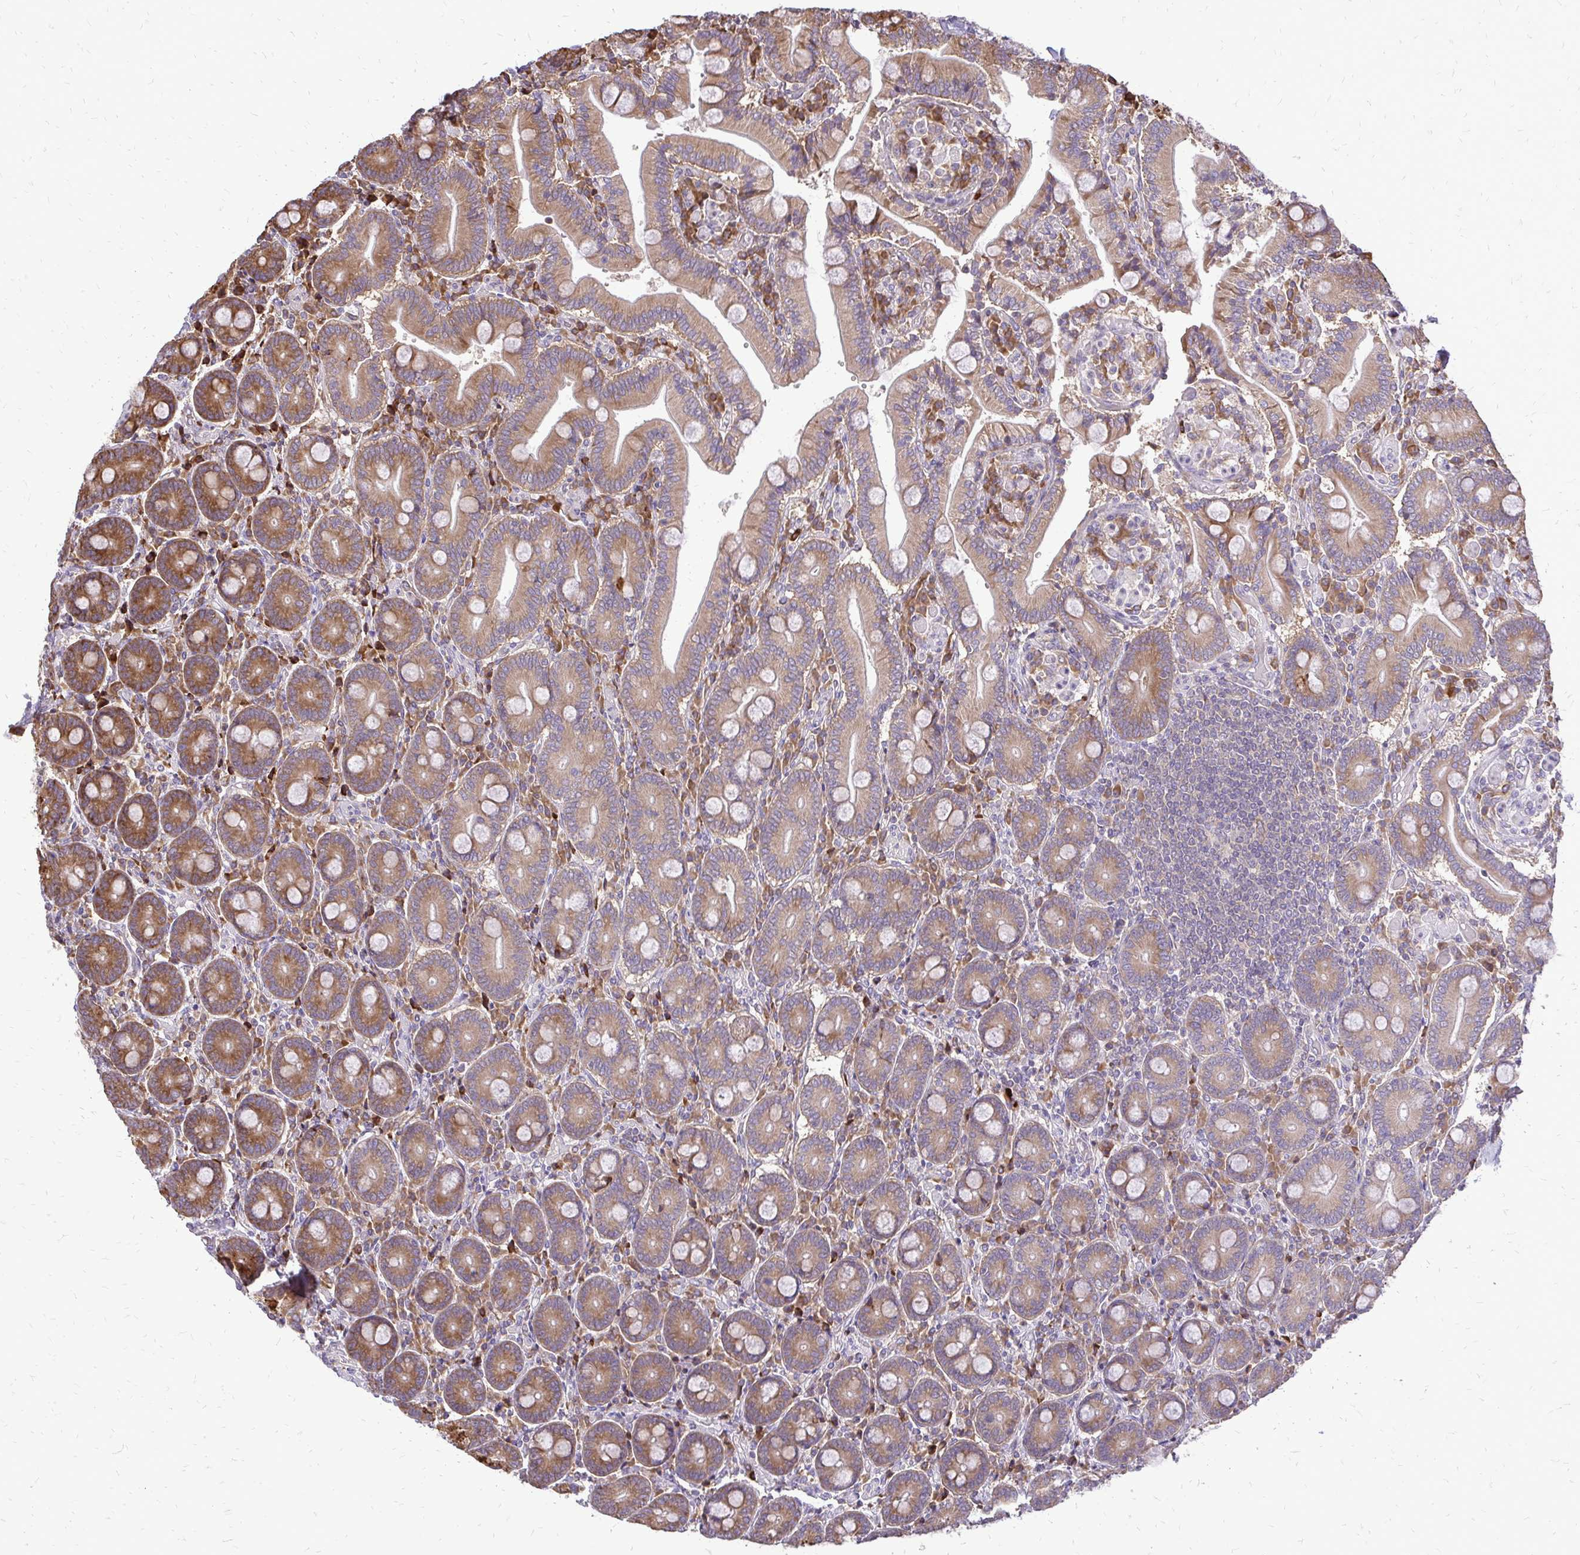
{"staining": {"intensity": "moderate", "quantity": ">75%", "location": "cytoplasmic/membranous"}, "tissue": "duodenum", "cell_type": "Glandular cells", "image_type": "normal", "snomed": [{"axis": "morphology", "description": "Normal tissue, NOS"}, {"axis": "topography", "description": "Duodenum"}], "caption": "The immunohistochemical stain labels moderate cytoplasmic/membranous positivity in glandular cells of normal duodenum. The staining is performed using DAB (3,3'-diaminobenzidine) brown chromogen to label protein expression. The nuclei are counter-stained blue using hematoxylin.", "gene": "RPS3", "patient": {"sex": "female", "age": 62}}